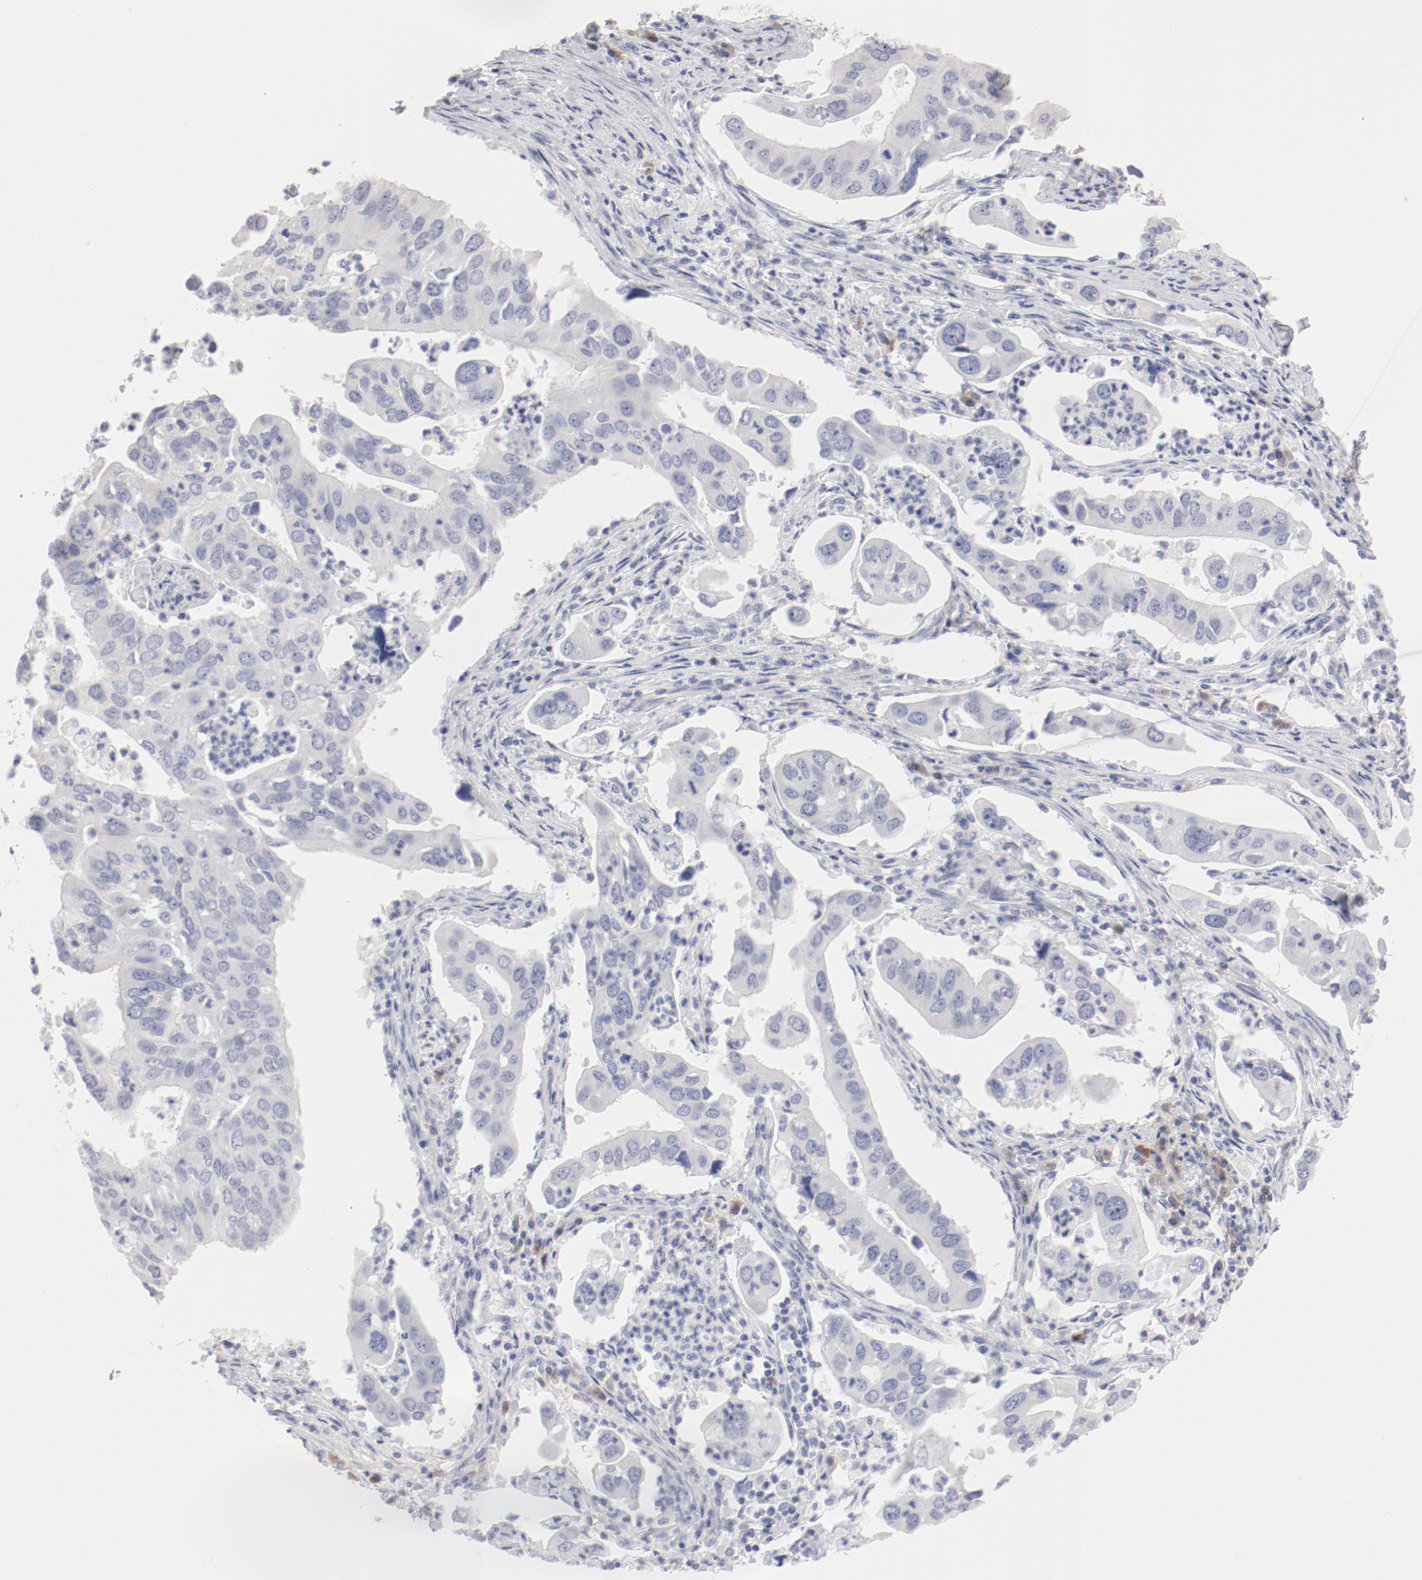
{"staining": {"intensity": "negative", "quantity": "none", "location": "none"}, "tissue": "lung cancer", "cell_type": "Tumor cells", "image_type": "cancer", "snomed": [{"axis": "morphology", "description": "Adenocarcinoma, NOS"}, {"axis": "topography", "description": "Lung"}], "caption": "Tumor cells are negative for protein expression in human lung adenocarcinoma. Nuclei are stained in blue.", "gene": "LAX1", "patient": {"sex": "male", "age": 48}}